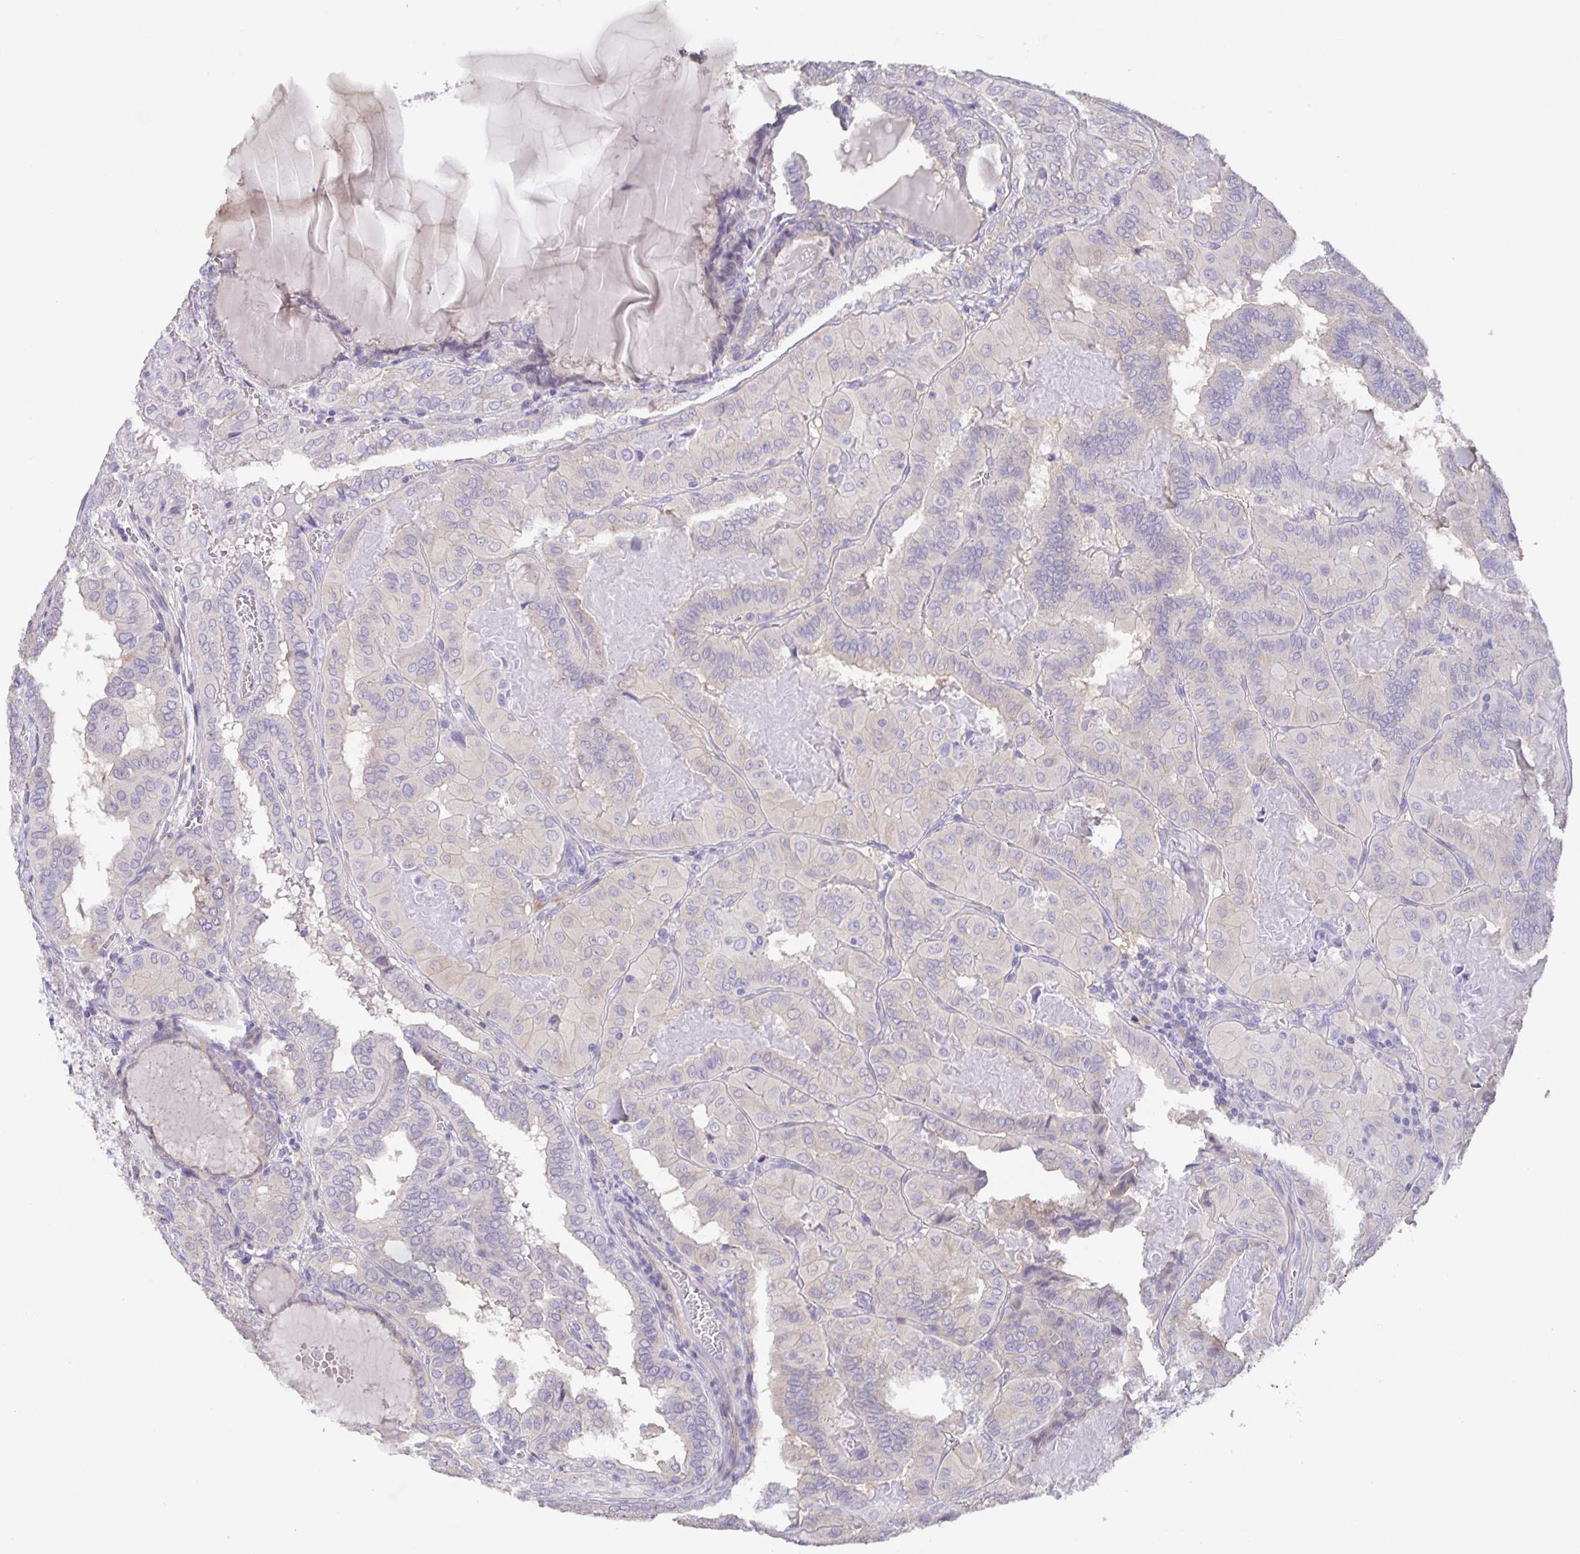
{"staining": {"intensity": "negative", "quantity": "none", "location": "none"}, "tissue": "thyroid cancer", "cell_type": "Tumor cells", "image_type": "cancer", "snomed": [{"axis": "morphology", "description": "Papillary adenocarcinoma, NOS"}, {"axis": "topography", "description": "Thyroid gland"}], "caption": "IHC photomicrograph of neoplastic tissue: thyroid cancer (papillary adenocarcinoma) stained with DAB (3,3'-diaminobenzidine) demonstrates no significant protein staining in tumor cells.", "gene": "PRR36", "patient": {"sex": "female", "age": 46}}